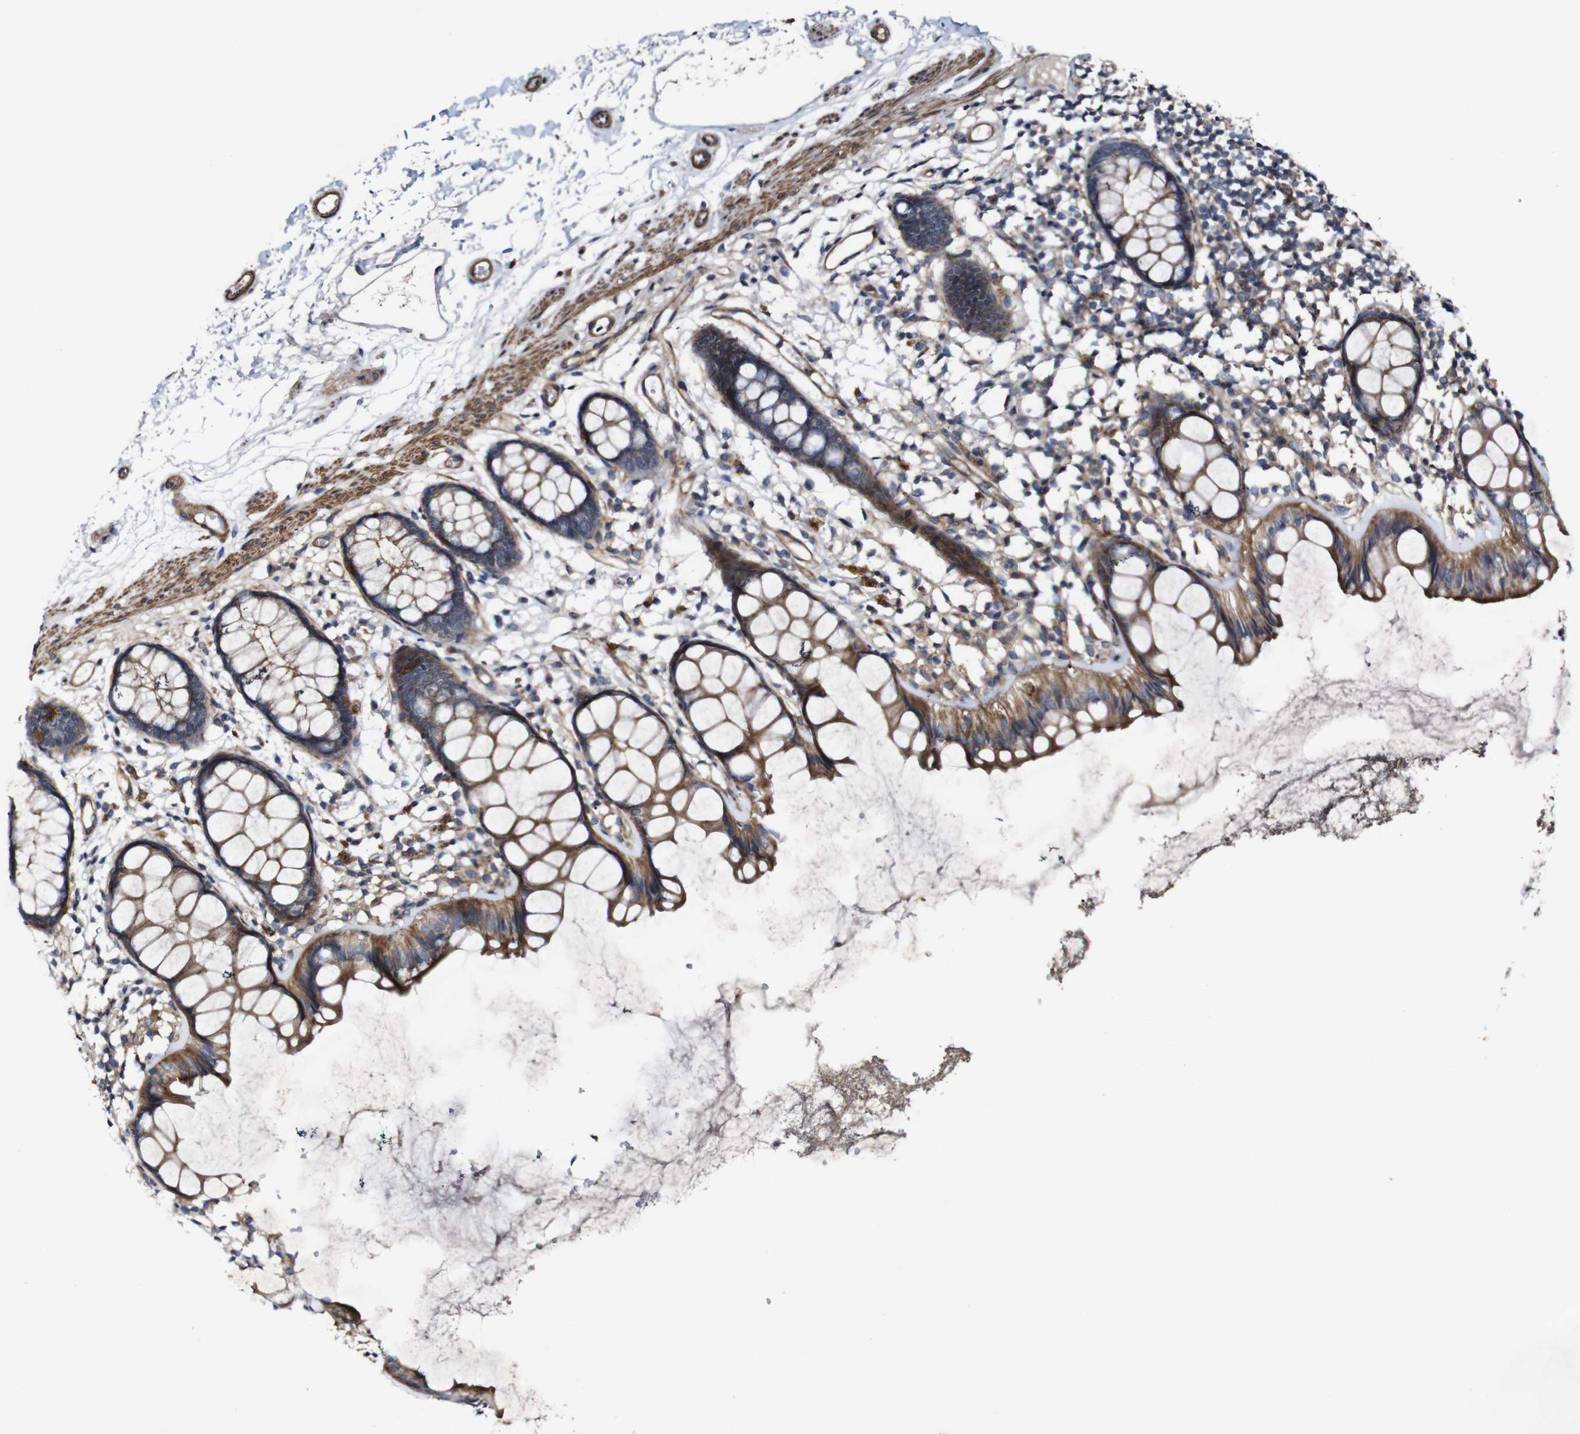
{"staining": {"intensity": "moderate", "quantity": ">75%", "location": "cytoplasmic/membranous"}, "tissue": "rectum", "cell_type": "Glandular cells", "image_type": "normal", "snomed": [{"axis": "morphology", "description": "Normal tissue, NOS"}, {"axis": "topography", "description": "Rectum"}], "caption": "Glandular cells show medium levels of moderate cytoplasmic/membranous positivity in about >75% of cells in normal rectum.", "gene": "GSDME", "patient": {"sex": "female", "age": 66}}